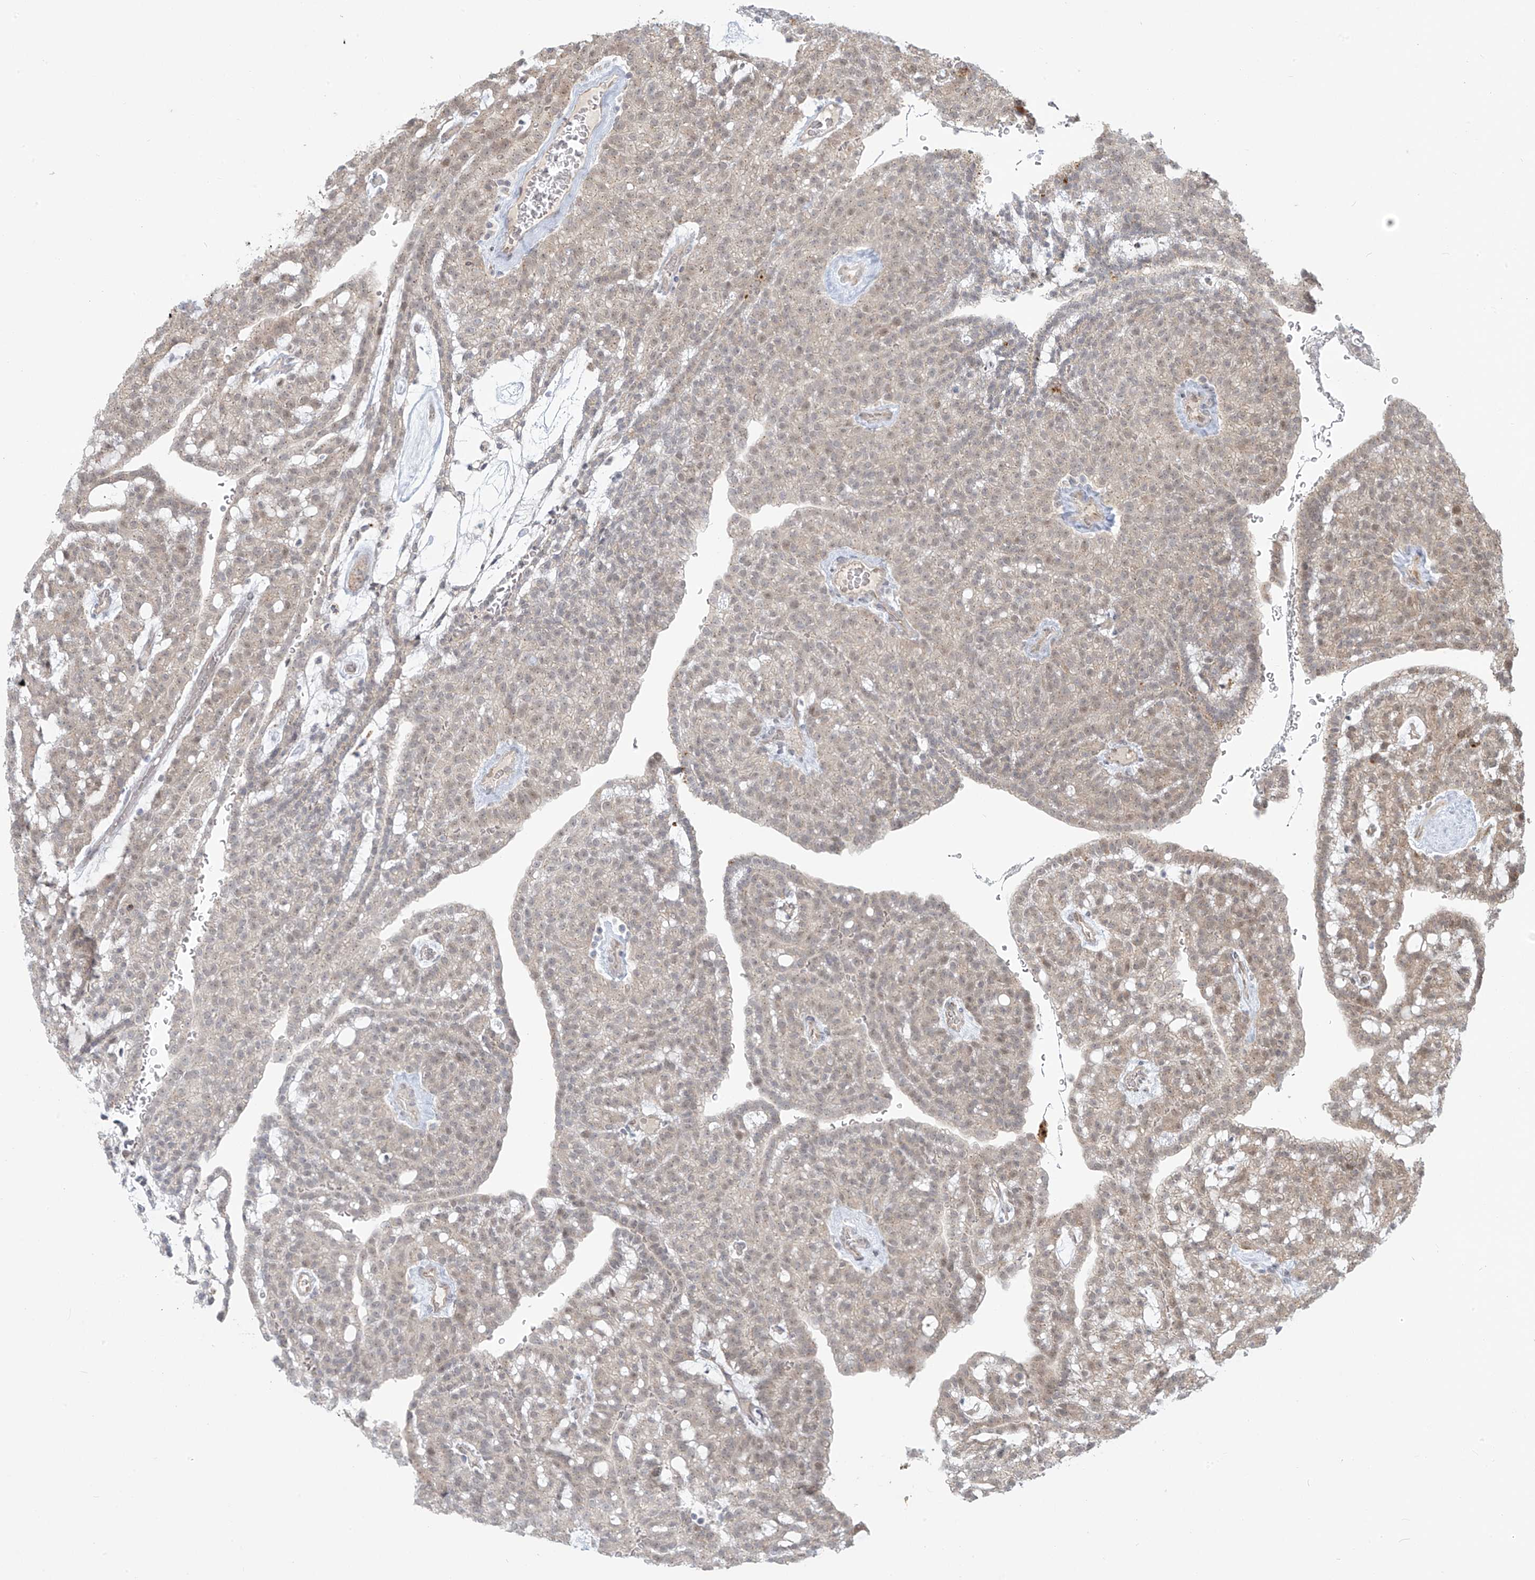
{"staining": {"intensity": "weak", "quantity": "25%-75%", "location": "nuclear"}, "tissue": "renal cancer", "cell_type": "Tumor cells", "image_type": "cancer", "snomed": [{"axis": "morphology", "description": "Adenocarcinoma, NOS"}, {"axis": "topography", "description": "Kidney"}], "caption": "Tumor cells display weak nuclear expression in approximately 25%-75% of cells in adenocarcinoma (renal).", "gene": "PLEKHM3", "patient": {"sex": "male", "age": 63}}